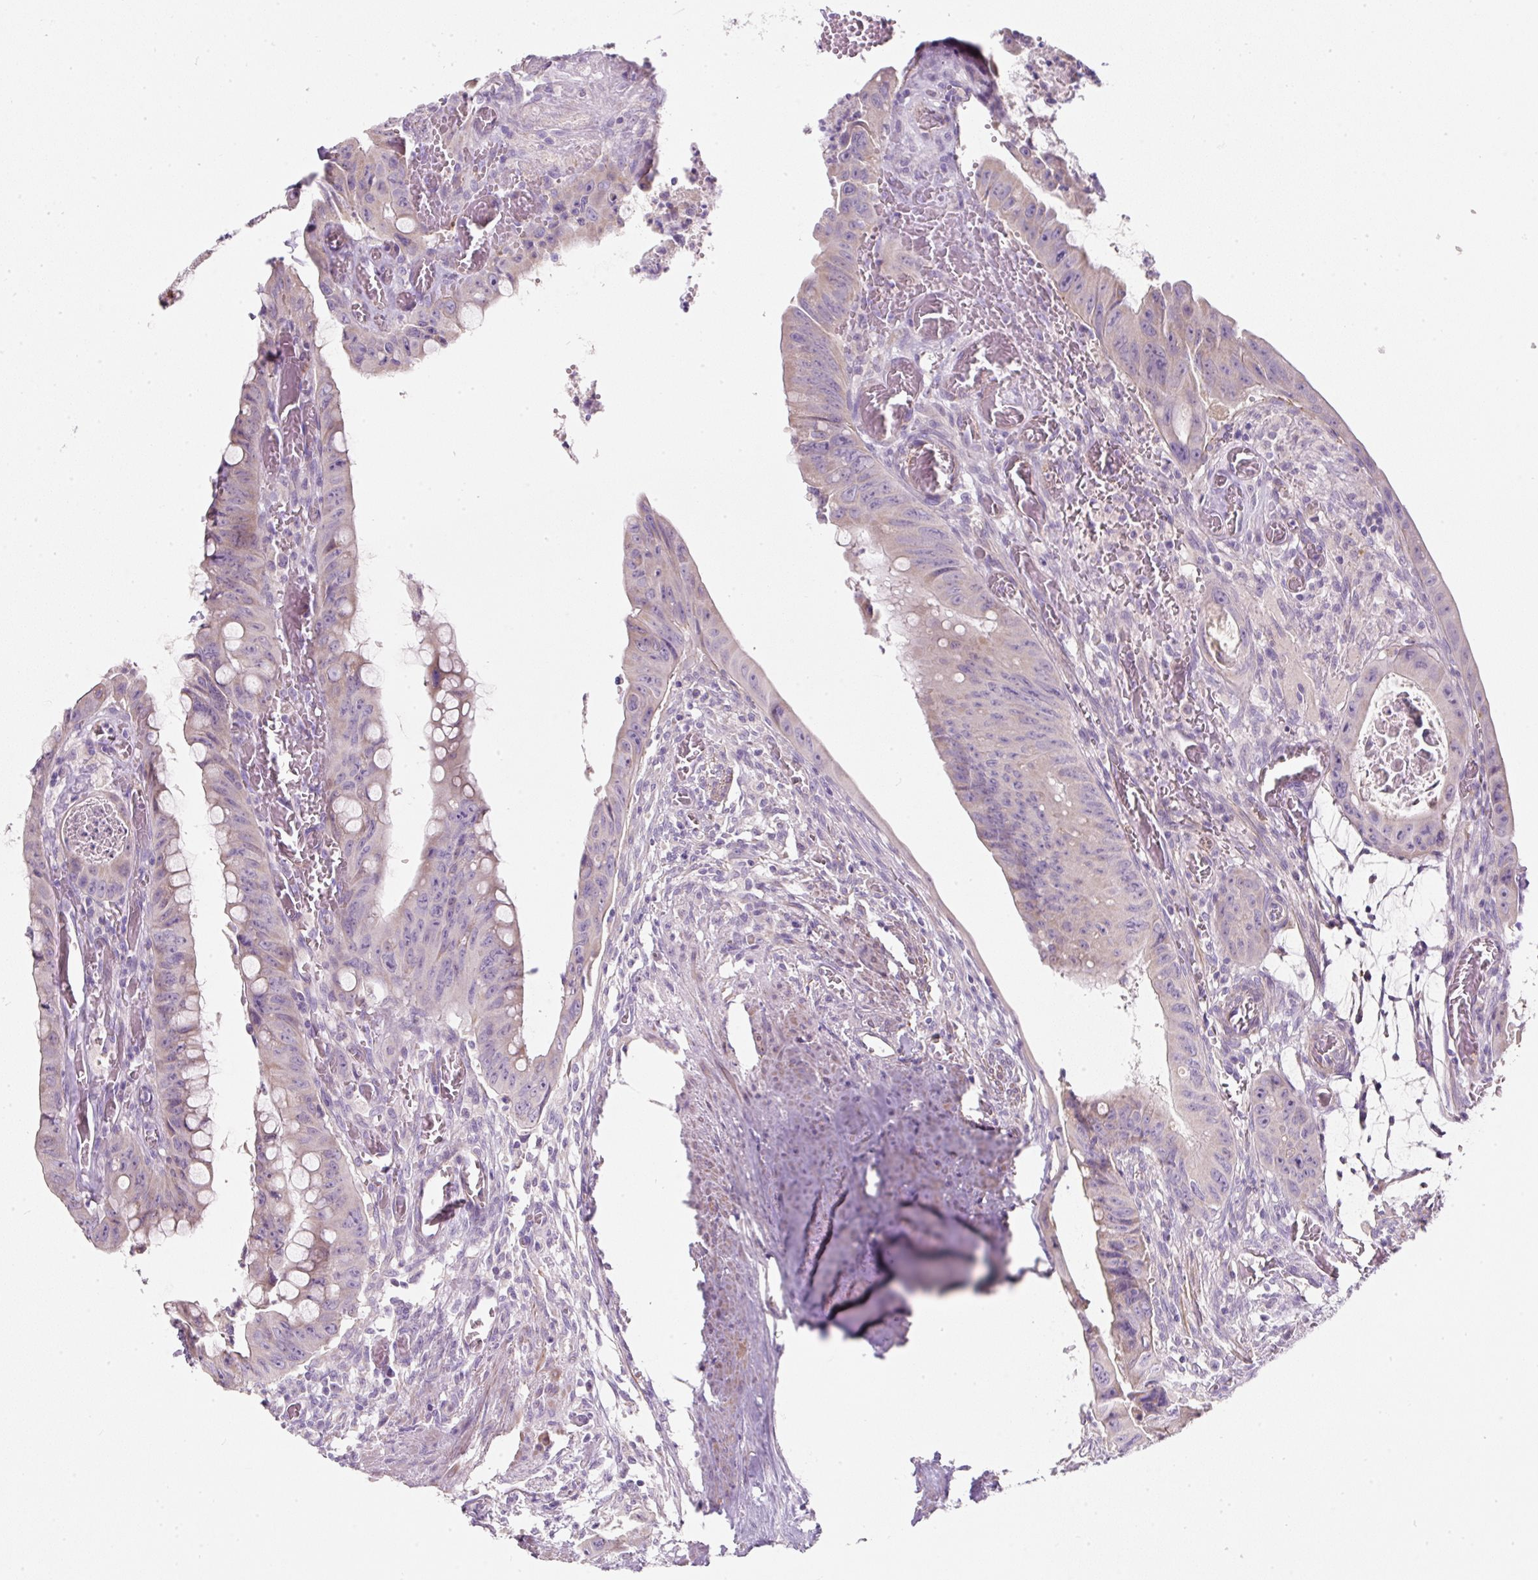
{"staining": {"intensity": "negative", "quantity": "none", "location": "none"}, "tissue": "colorectal cancer", "cell_type": "Tumor cells", "image_type": "cancer", "snomed": [{"axis": "morphology", "description": "Adenocarcinoma, NOS"}, {"axis": "topography", "description": "Rectum"}], "caption": "Immunohistochemistry (IHC) of adenocarcinoma (colorectal) displays no staining in tumor cells.", "gene": "ERAP2", "patient": {"sex": "male", "age": 78}}